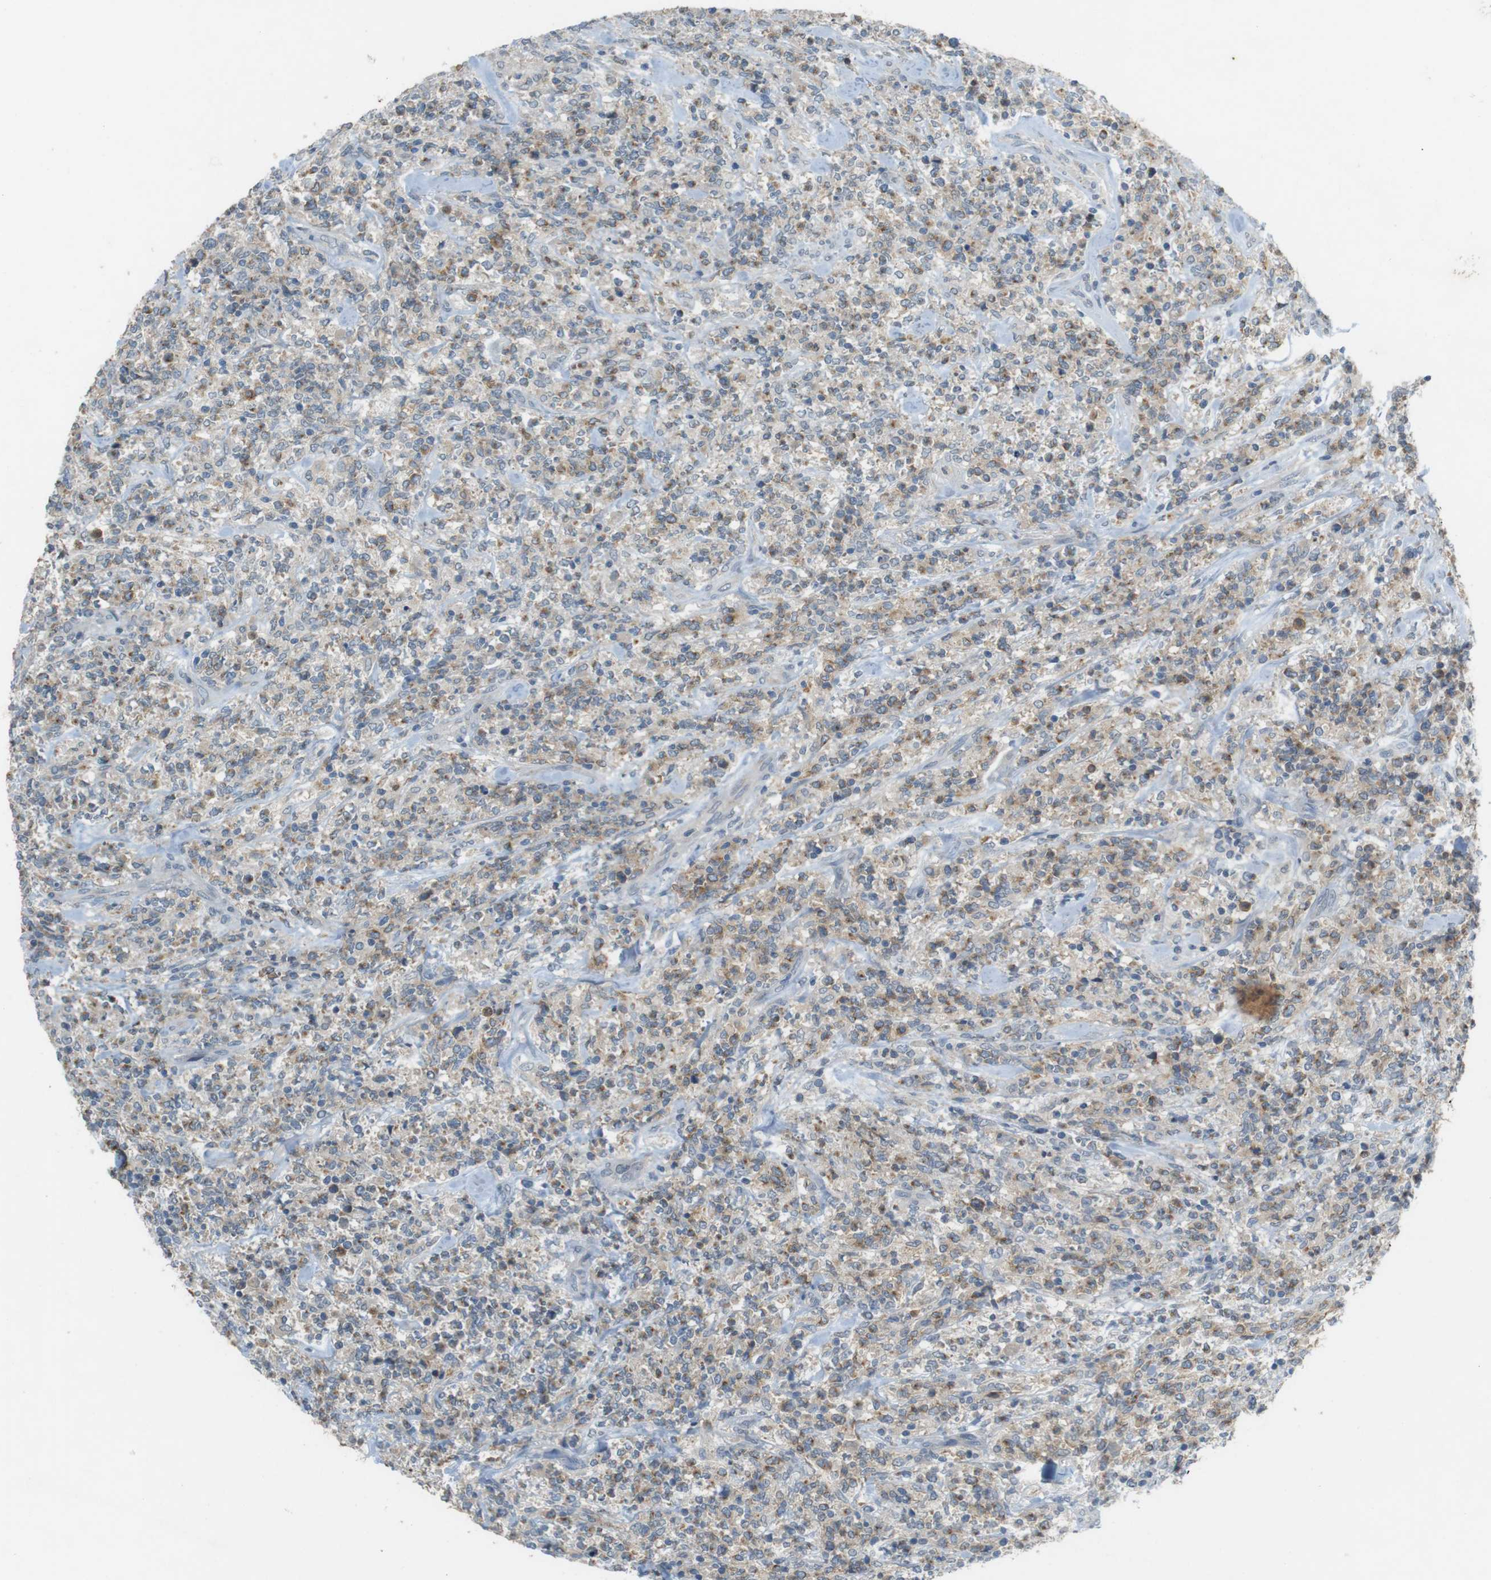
{"staining": {"intensity": "weak", "quantity": "25%-75%", "location": "cytoplasmic/membranous"}, "tissue": "lymphoma", "cell_type": "Tumor cells", "image_type": "cancer", "snomed": [{"axis": "morphology", "description": "Malignant lymphoma, non-Hodgkin's type, High grade"}, {"axis": "topography", "description": "Soft tissue"}], "caption": "IHC micrograph of lymphoma stained for a protein (brown), which demonstrates low levels of weak cytoplasmic/membranous staining in about 25%-75% of tumor cells.", "gene": "MUC5B", "patient": {"sex": "male", "age": 18}}